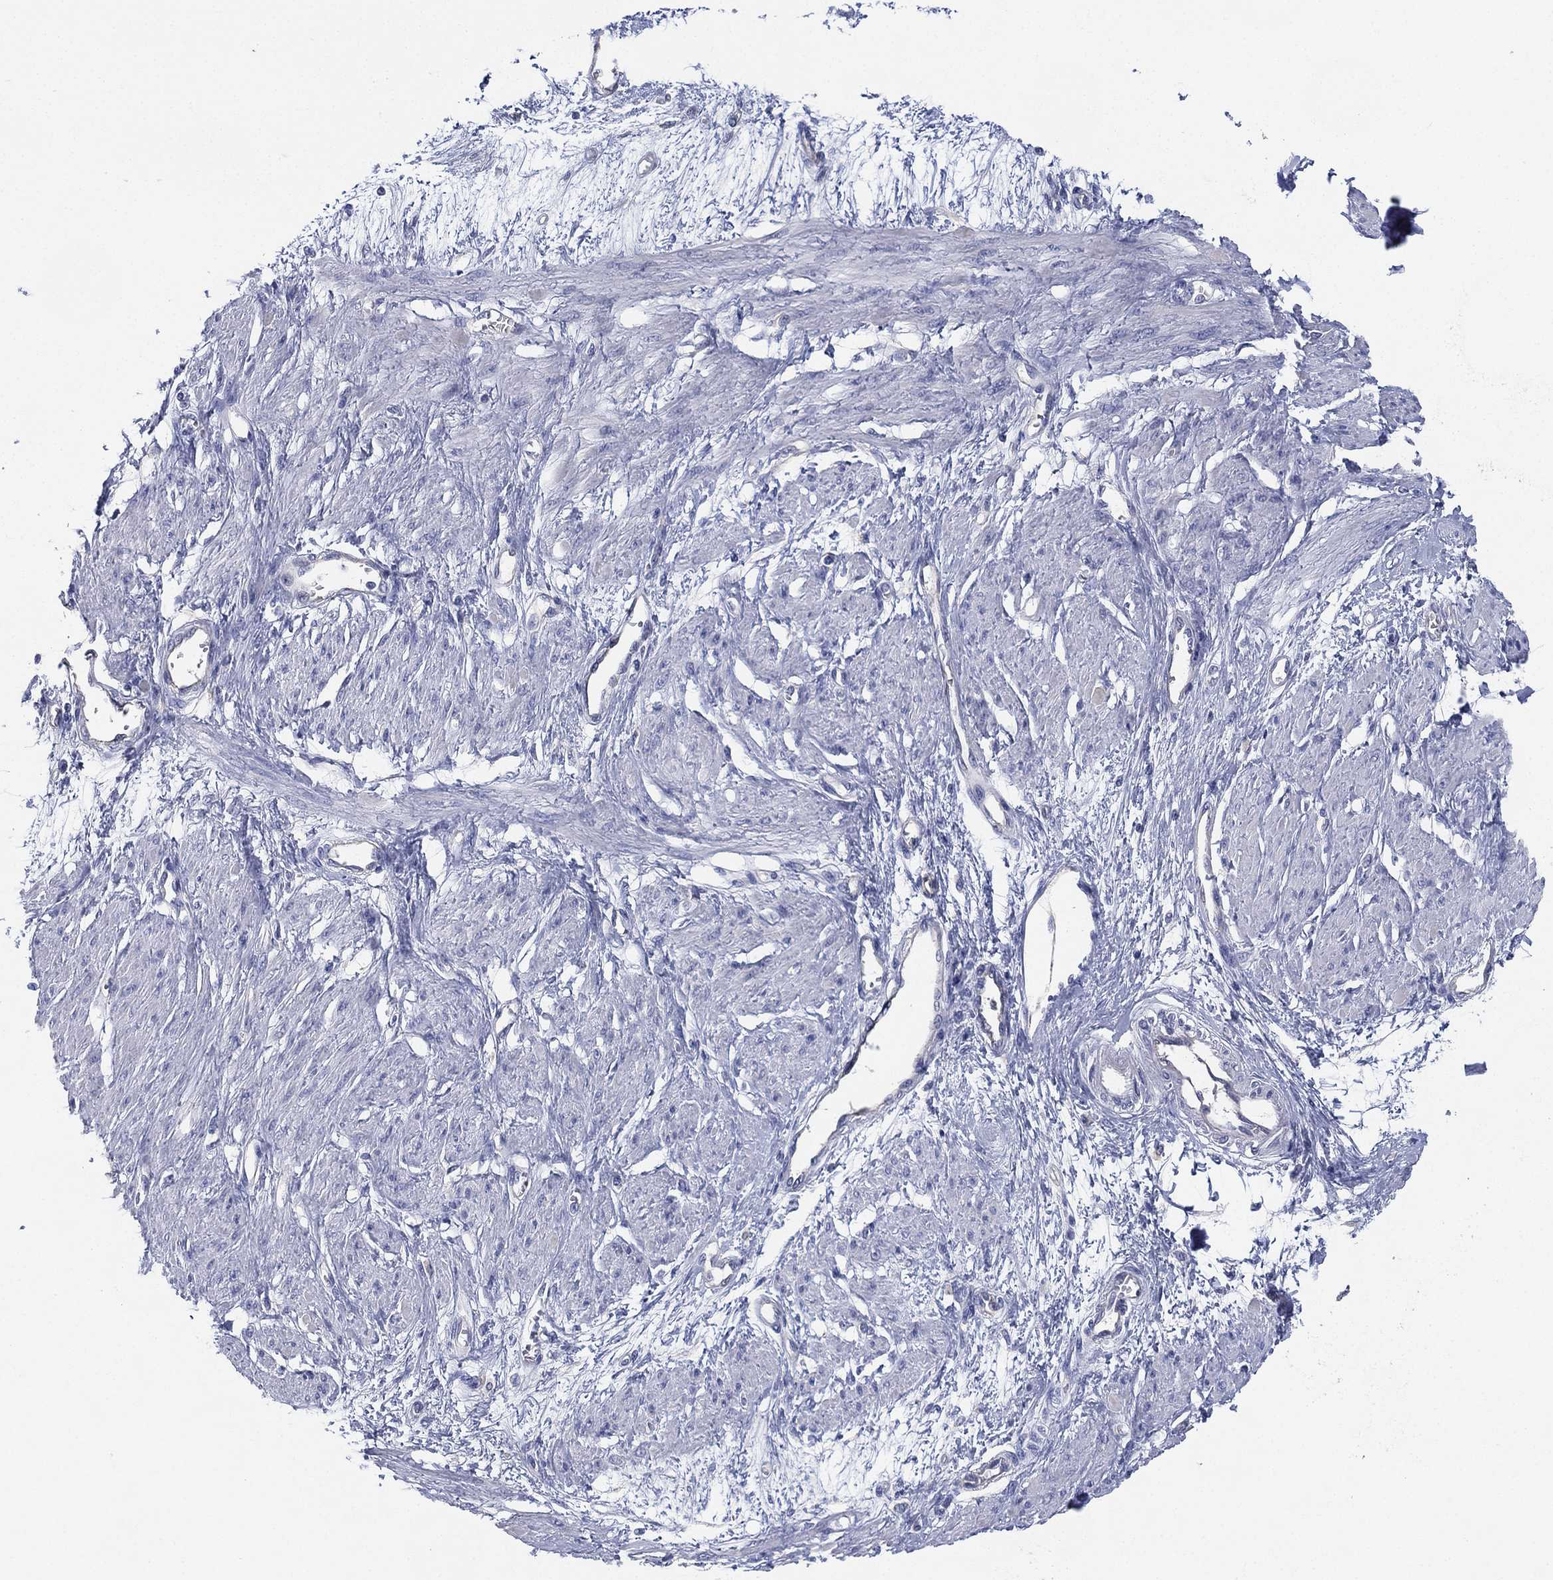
{"staining": {"intensity": "negative", "quantity": "none", "location": "none"}, "tissue": "smooth muscle", "cell_type": "Smooth muscle cells", "image_type": "normal", "snomed": [{"axis": "morphology", "description": "Normal tissue, NOS"}, {"axis": "topography", "description": "Smooth muscle"}, {"axis": "topography", "description": "Uterus"}], "caption": "A high-resolution histopathology image shows immunohistochemistry staining of normal smooth muscle, which demonstrates no significant positivity in smooth muscle cells.", "gene": "CCDC70", "patient": {"sex": "female", "age": 39}}